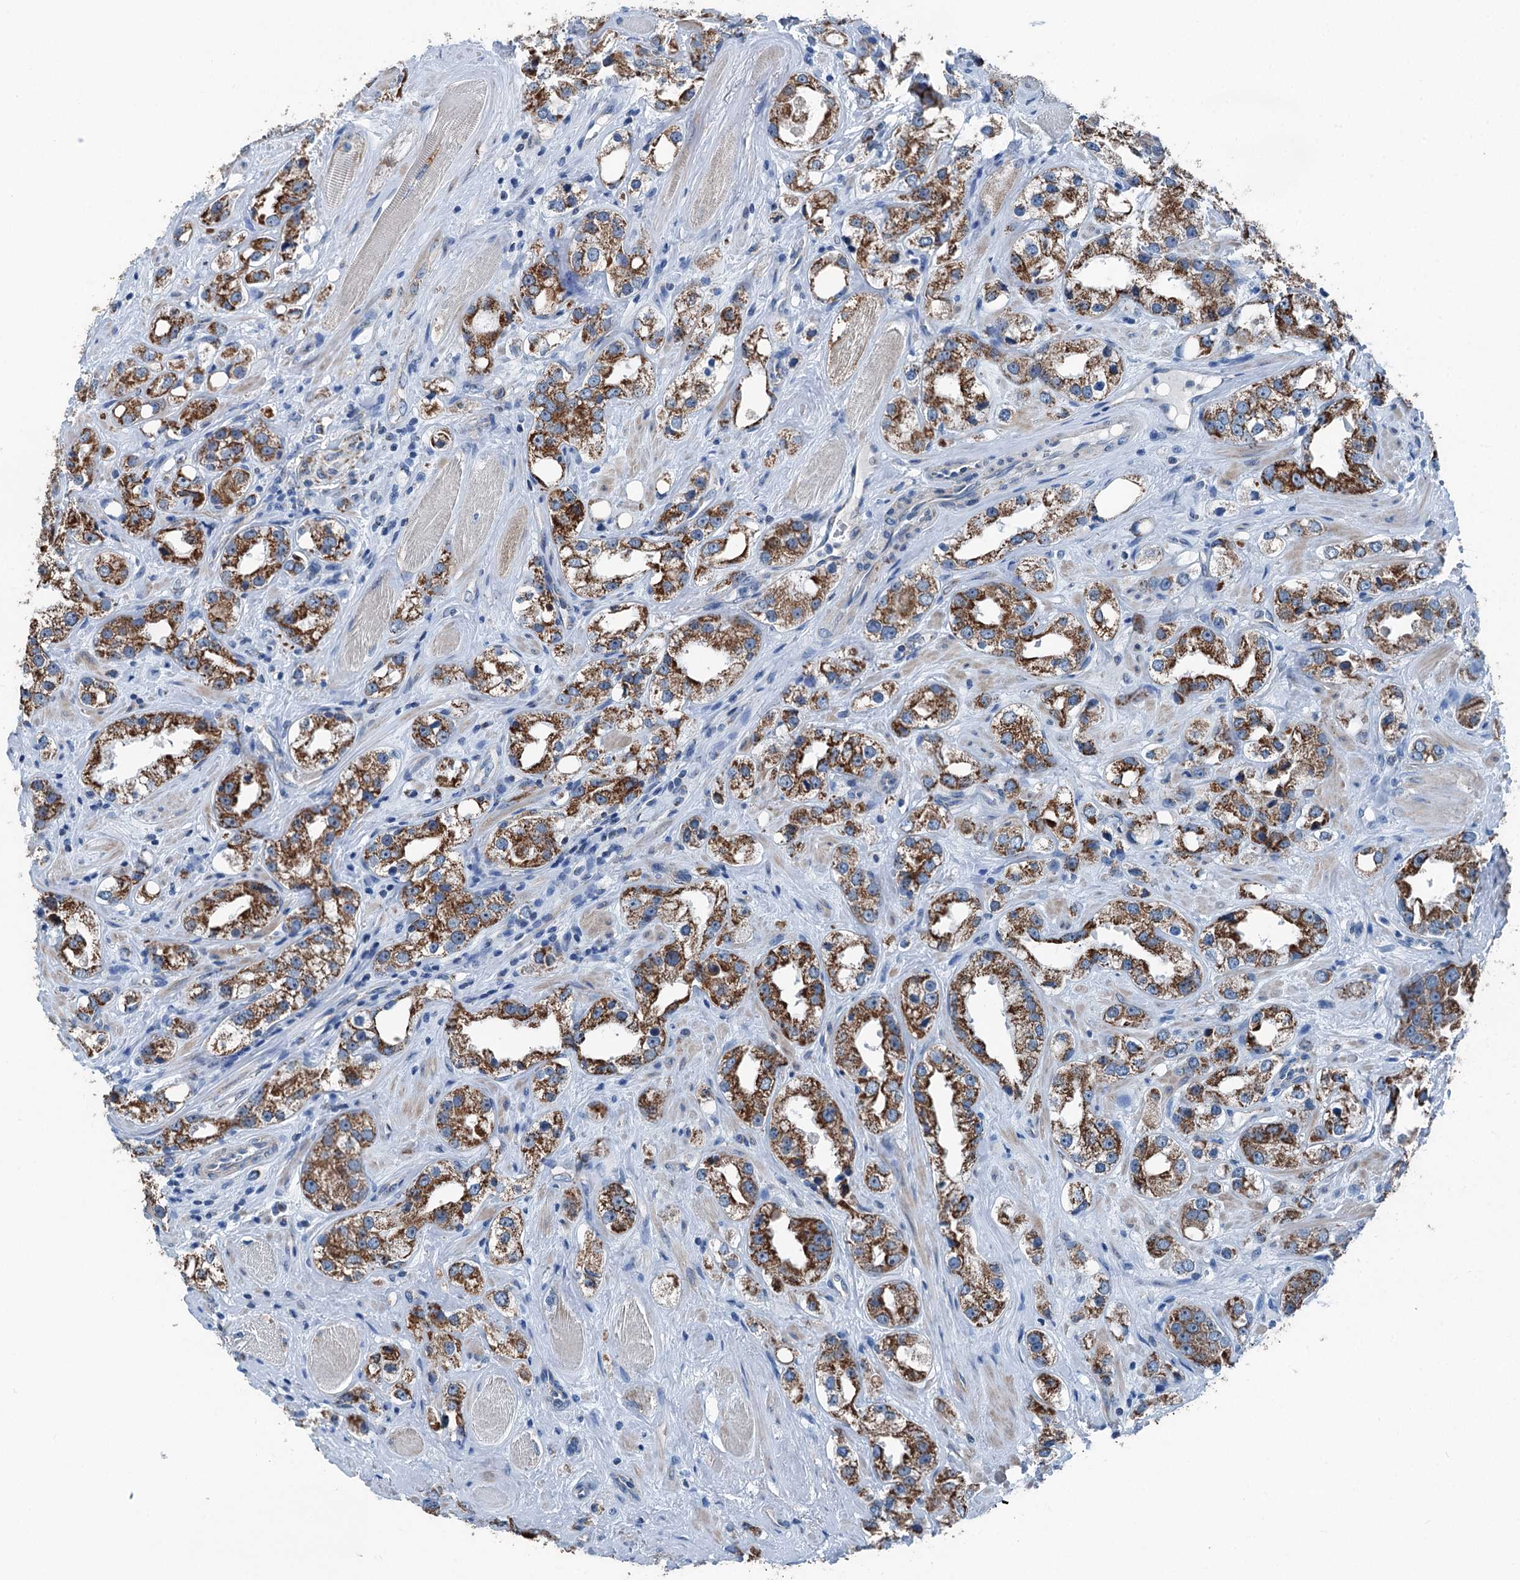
{"staining": {"intensity": "strong", "quantity": ">75%", "location": "cytoplasmic/membranous"}, "tissue": "prostate cancer", "cell_type": "Tumor cells", "image_type": "cancer", "snomed": [{"axis": "morphology", "description": "Adenocarcinoma, NOS"}, {"axis": "topography", "description": "Prostate"}], "caption": "The photomicrograph shows staining of prostate adenocarcinoma, revealing strong cytoplasmic/membranous protein expression (brown color) within tumor cells. (DAB IHC with brightfield microscopy, high magnification).", "gene": "TRPT1", "patient": {"sex": "male", "age": 79}}